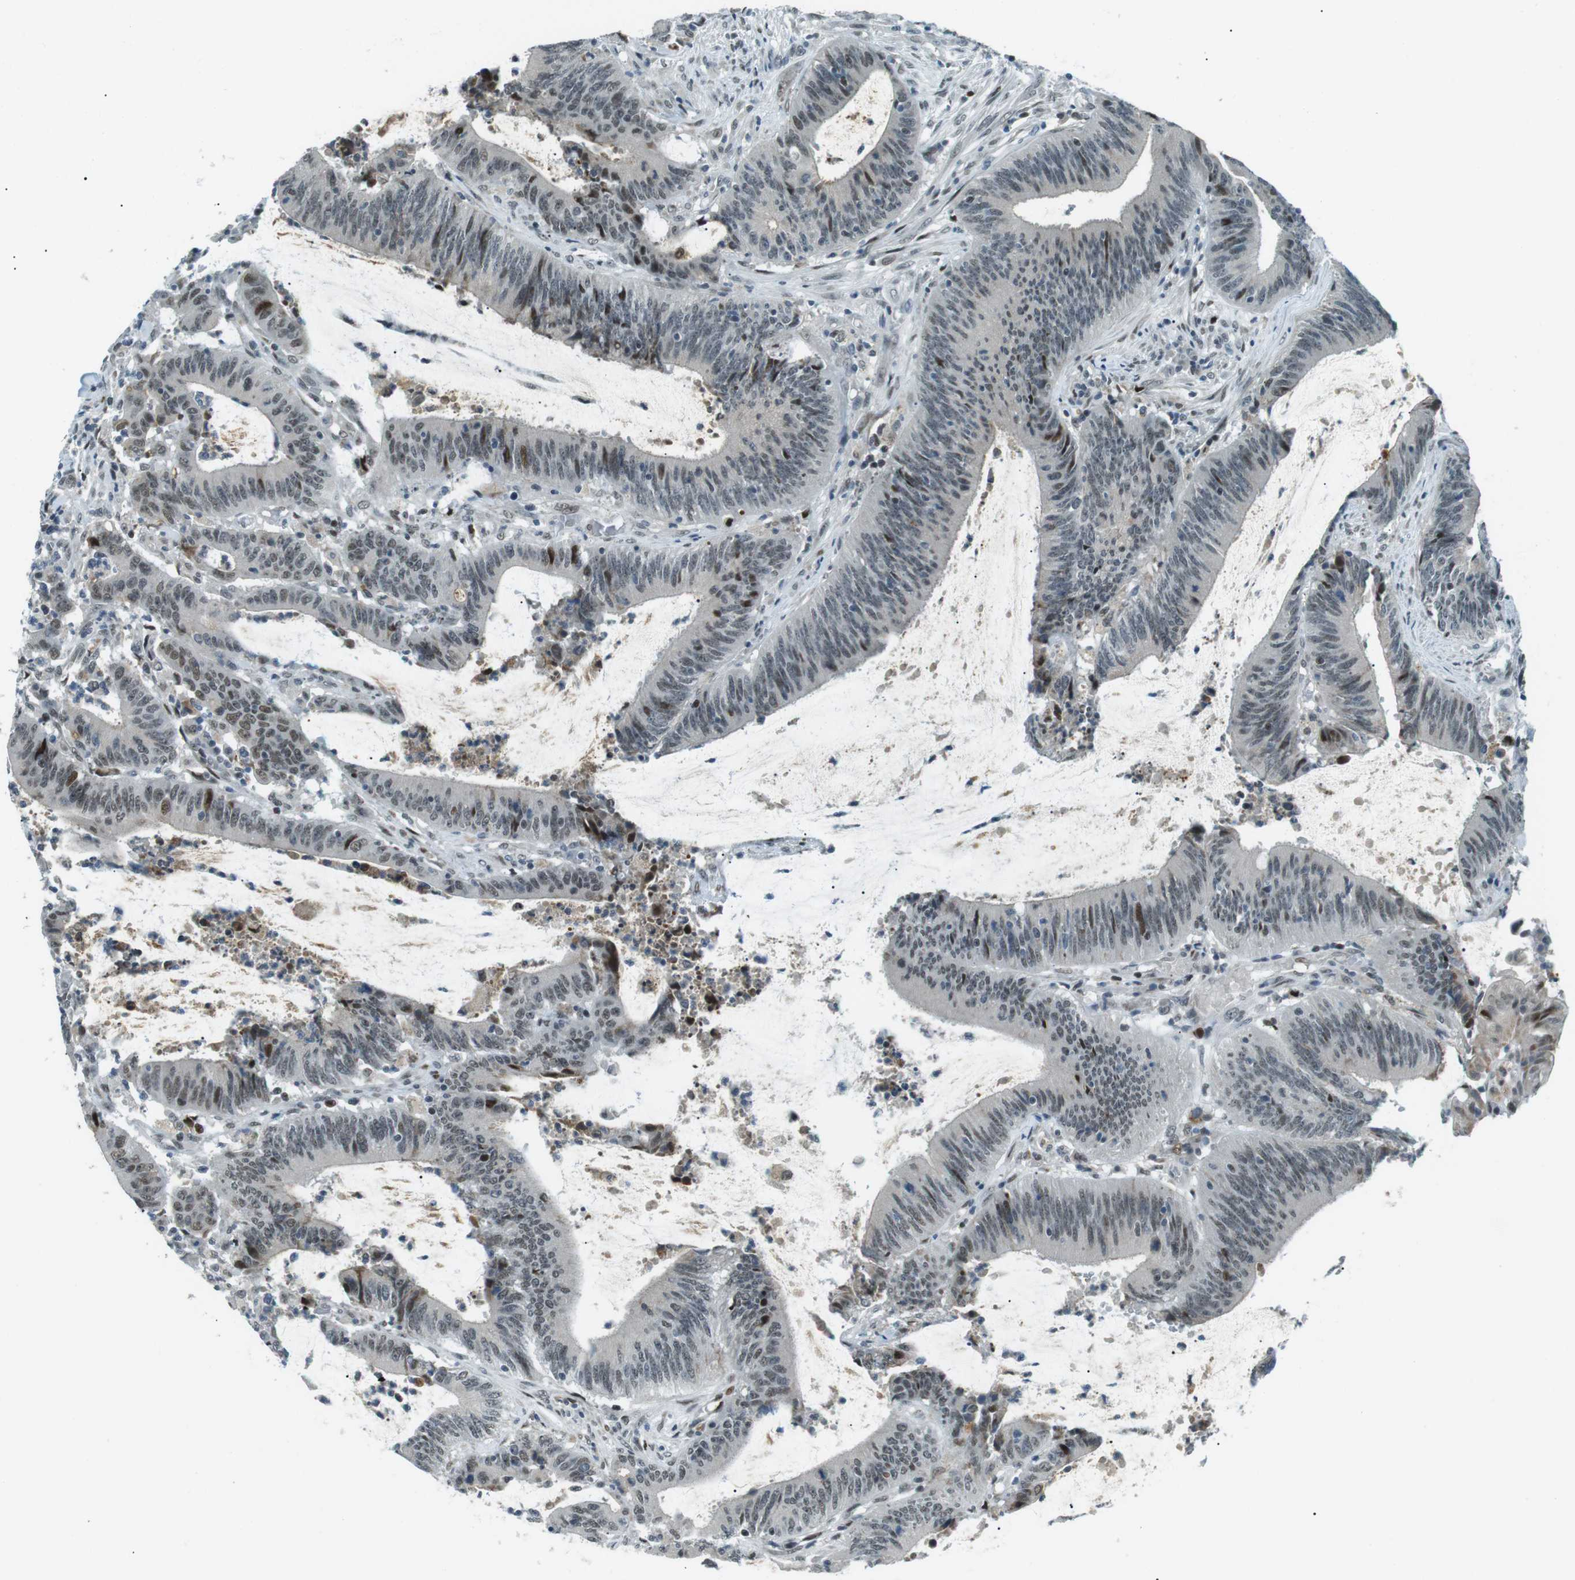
{"staining": {"intensity": "moderate", "quantity": "25%-75%", "location": "nuclear"}, "tissue": "colorectal cancer", "cell_type": "Tumor cells", "image_type": "cancer", "snomed": [{"axis": "morphology", "description": "Normal tissue, NOS"}, {"axis": "morphology", "description": "Adenocarcinoma, NOS"}, {"axis": "topography", "description": "Rectum"}], "caption": "IHC (DAB) staining of human colorectal cancer exhibits moderate nuclear protein staining in about 25%-75% of tumor cells.", "gene": "PJA1", "patient": {"sex": "female", "age": 66}}